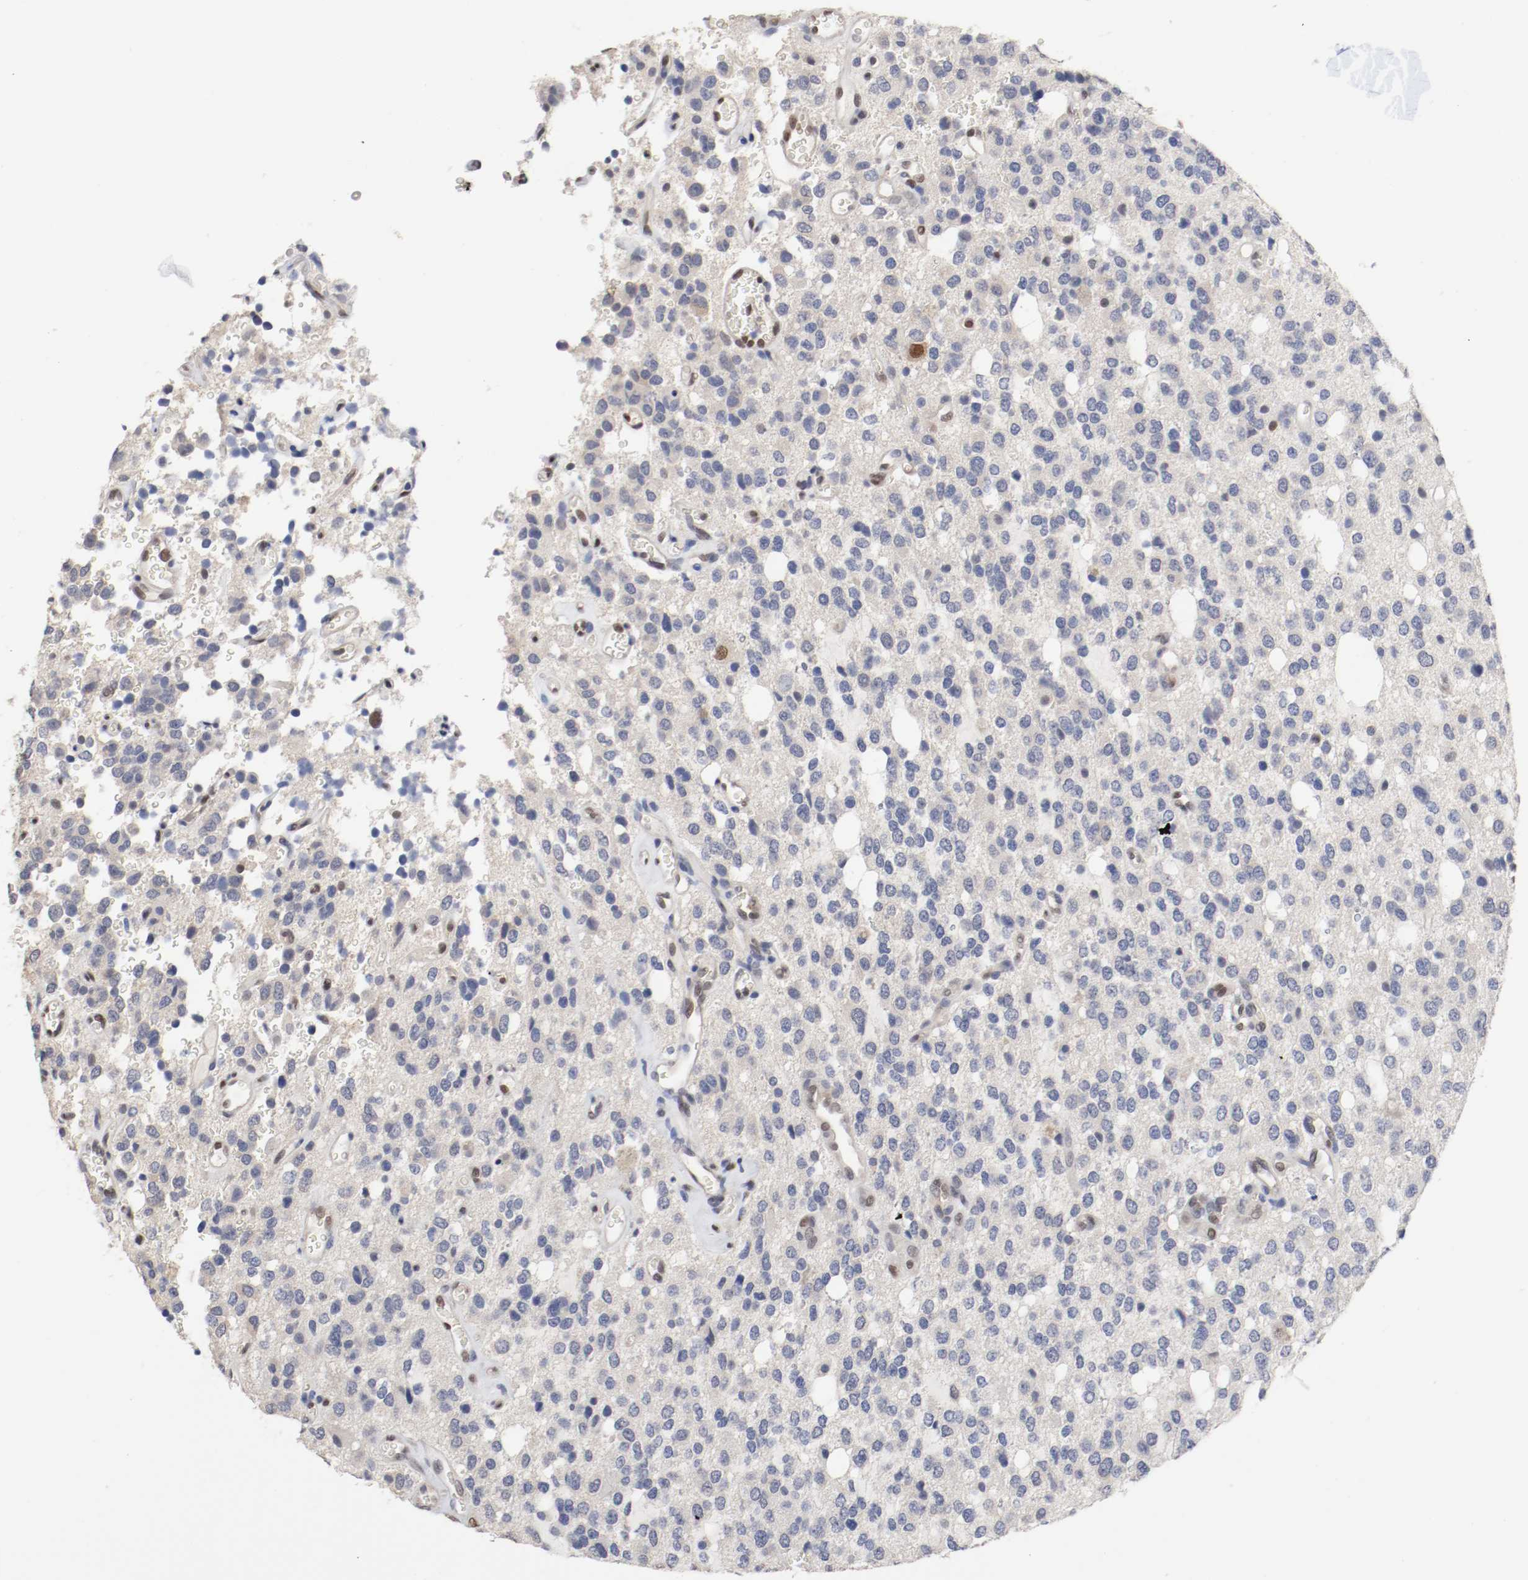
{"staining": {"intensity": "weak", "quantity": "<25%", "location": "nuclear"}, "tissue": "glioma", "cell_type": "Tumor cells", "image_type": "cancer", "snomed": [{"axis": "morphology", "description": "Glioma, malignant, High grade"}, {"axis": "topography", "description": "Brain"}], "caption": "A histopathology image of human glioma is negative for staining in tumor cells. (Brightfield microscopy of DAB (3,3'-diaminobenzidine) IHC at high magnification).", "gene": "FOSL2", "patient": {"sex": "male", "age": 47}}